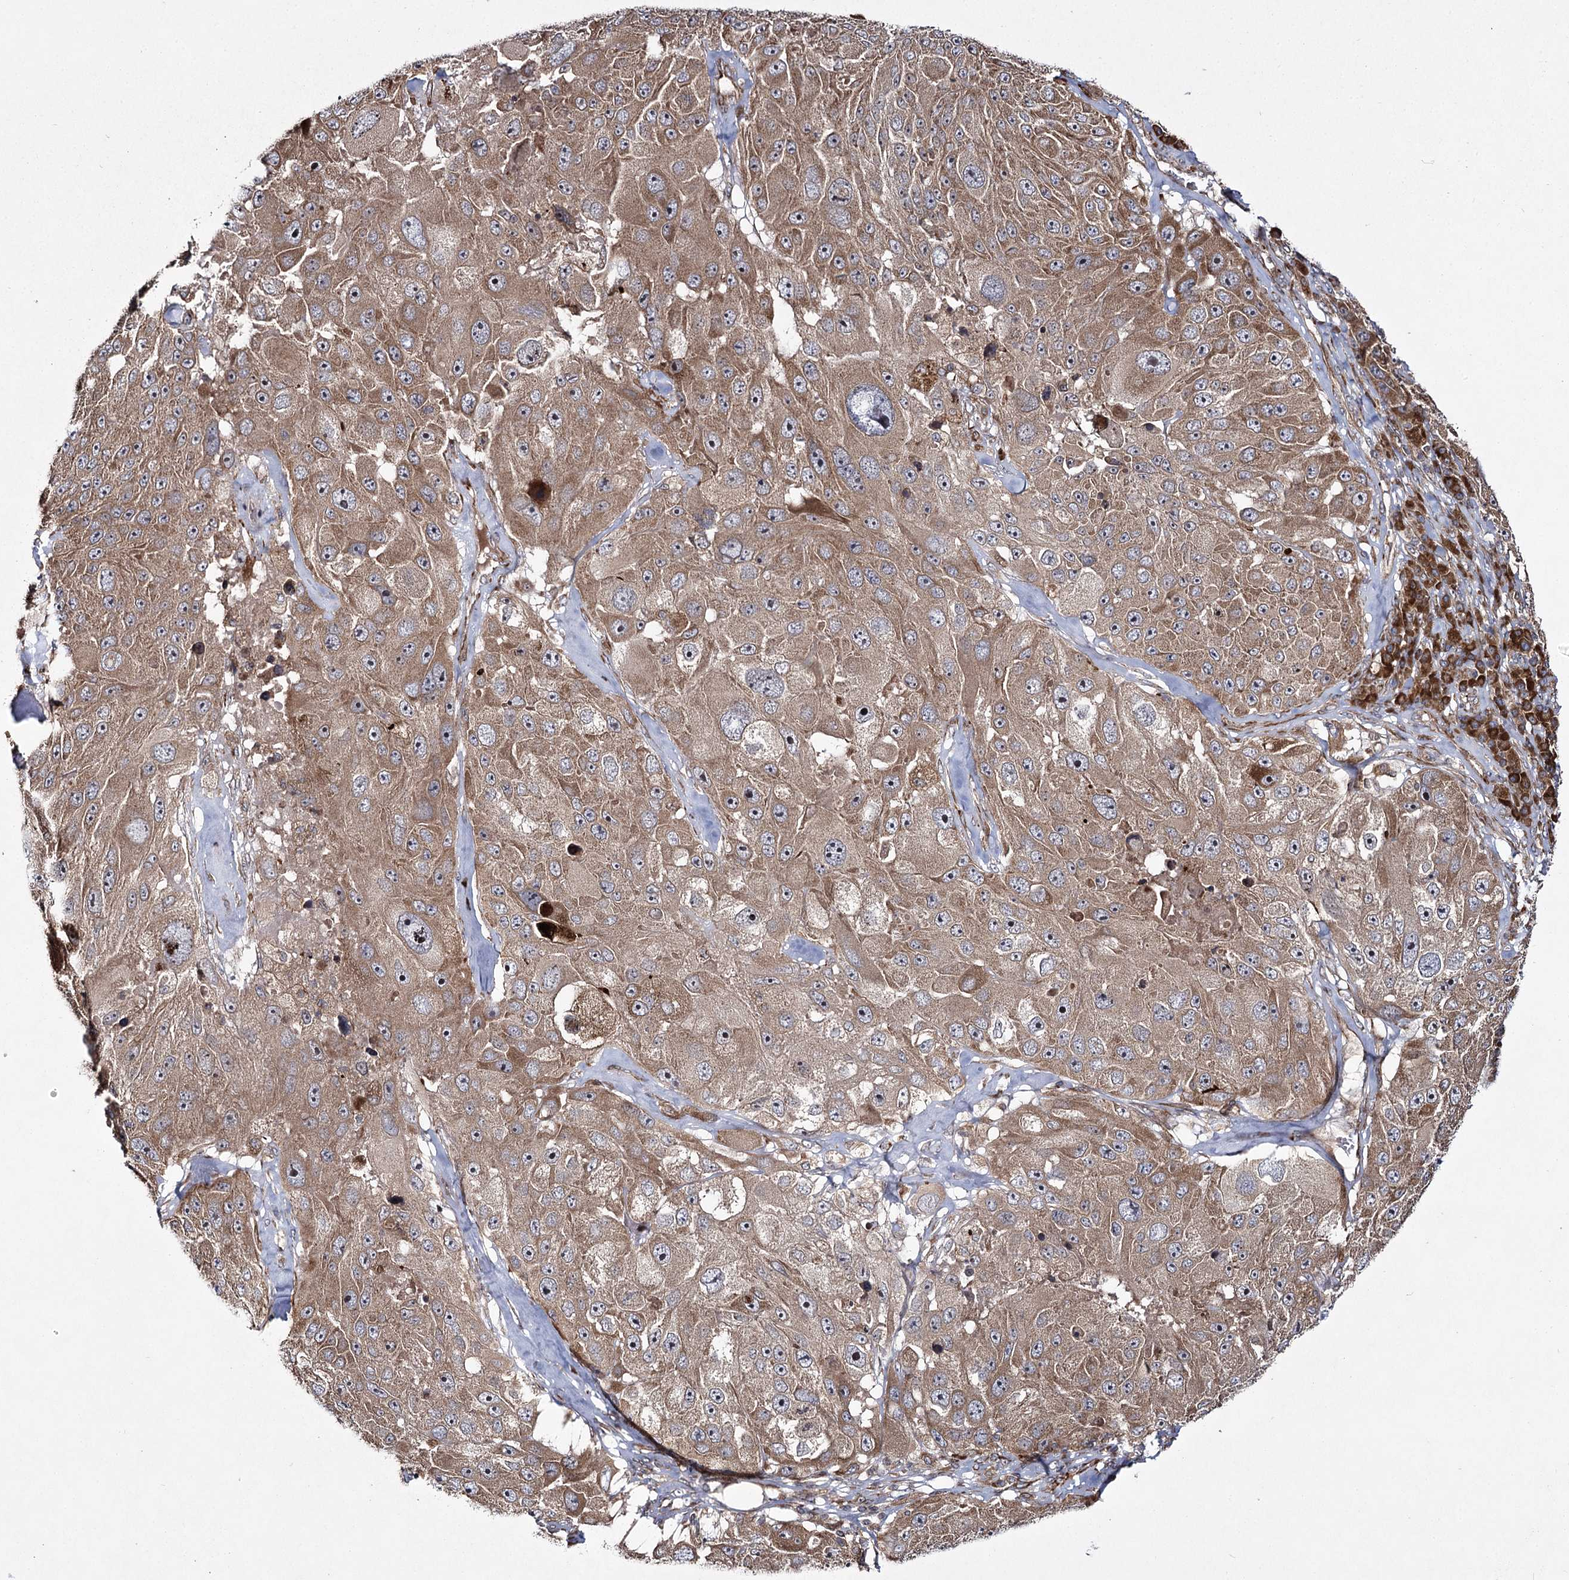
{"staining": {"intensity": "moderate", "quantity": ">75%", "location": "cytoplasmic/membranous"}, "tissue": "melanoma", "cell_type": "Tumor cells", "image_type": "cancer", "snomed": [{"axis": "morphology", "description": "Malignant melanoma, Metastatic site"}, {"axis": "topography", "description": "Lymph node"}], "caption": "Immunohistochemistry (IHC) photomicrograph of human malignant melanoma (metastatic site) stained for a protein (brown), which demonstrates medium levels of moderate cytoplasmic/membranous expression in approximately >75% of tumor cells.", "gene": "HECTD2", "patient": {"sex": "male", "age": 62}}